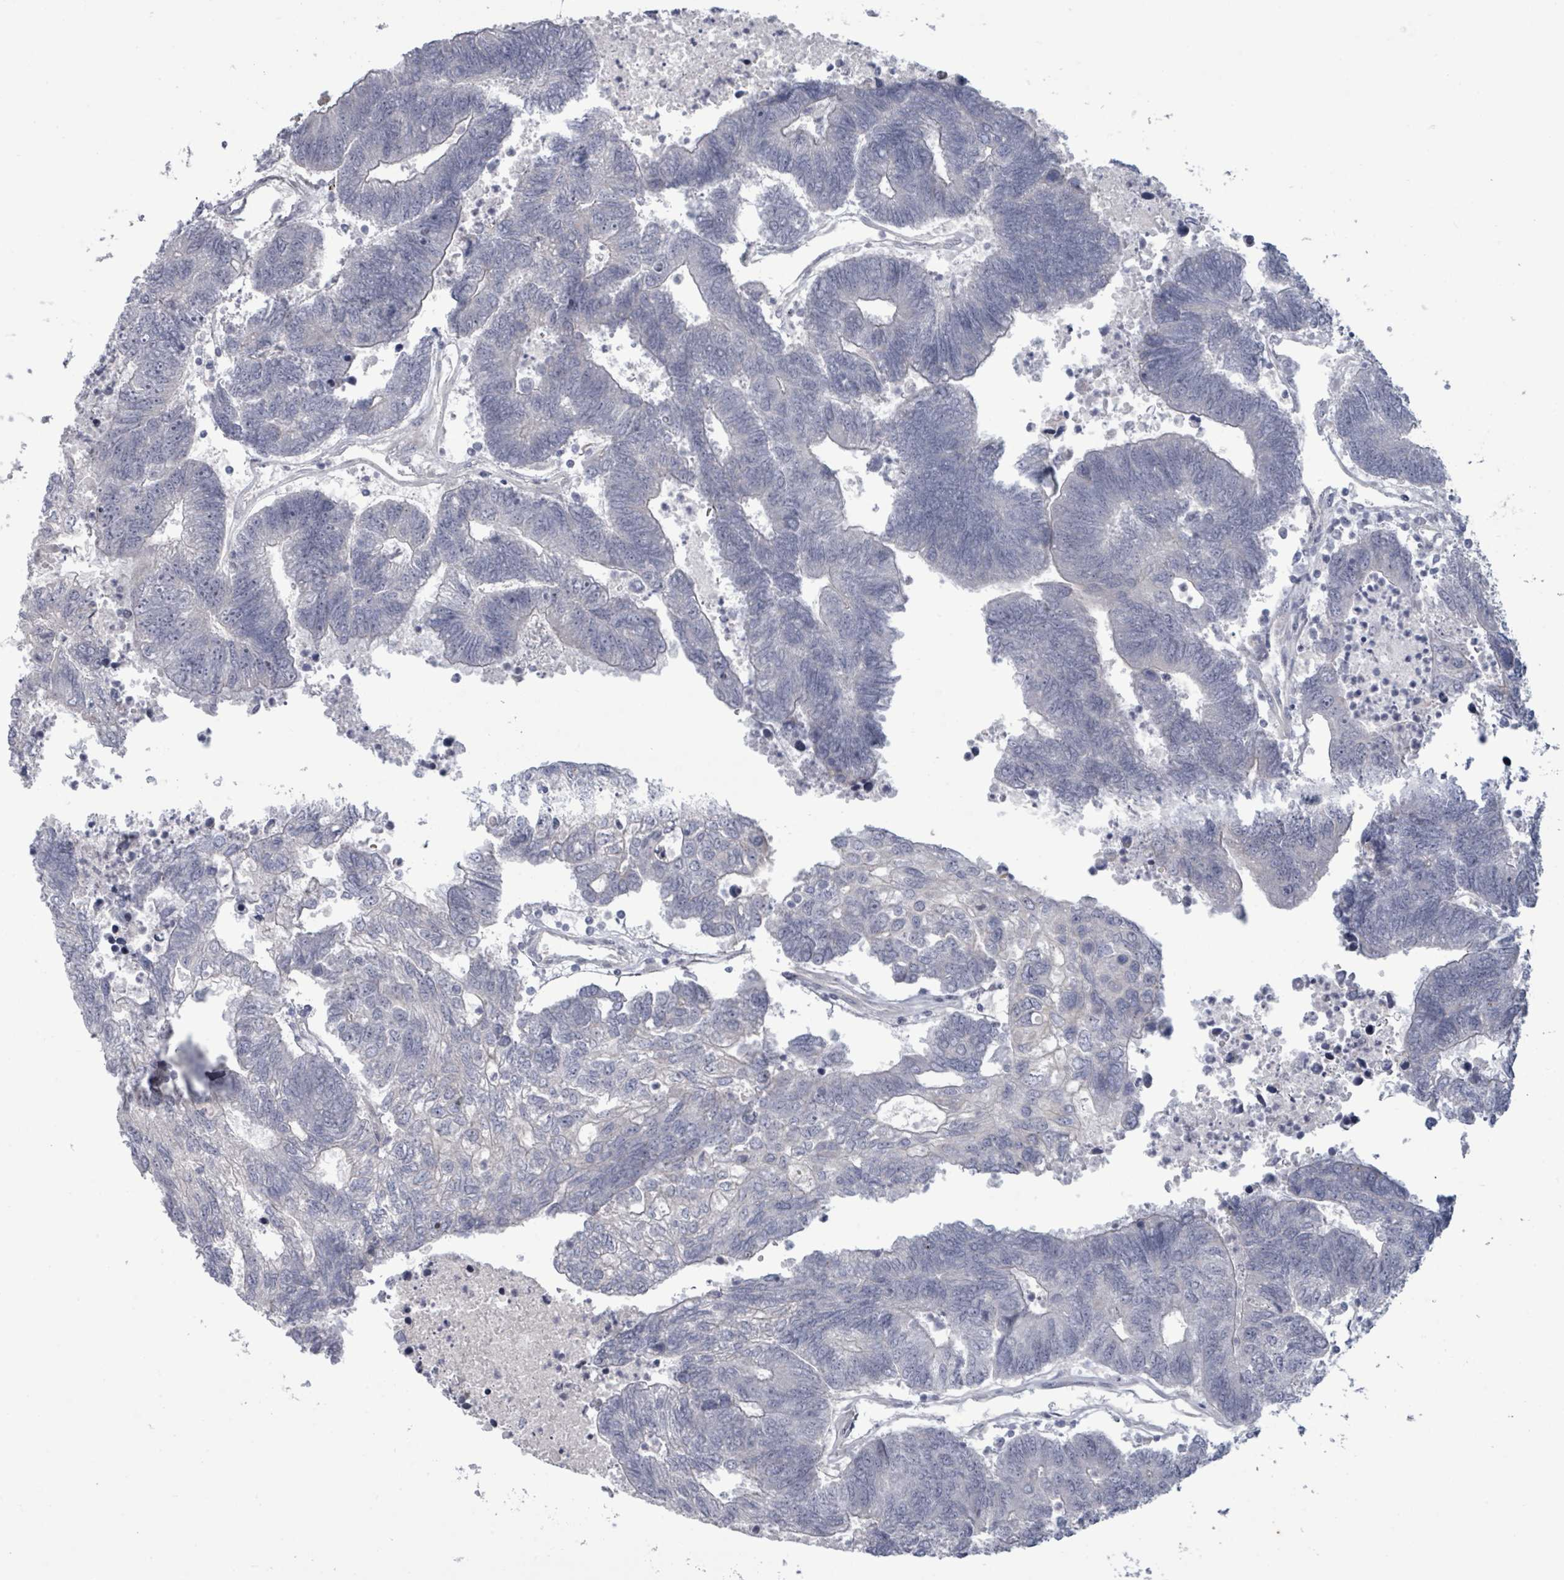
{"staining": {"intensity": "negative", "quantity": "none", "location": "none"}, "tissue": "colorectal cancer", "cell_type": "Tumor cells", "image_type": "cancer", "snomed": [{"axis": "morphology", "description": "Adenocarcinoma, NOS"}, {"axis": "topography", "description": "Colon"}], "caption": "An immunohistochemistry (IHC) photomicrograph of colorectal cancer is shown. There is no staining in tumor cells of colorectal cancer.", "gene": "ASB12", "patient": {"sex": "female", "age": 48}}